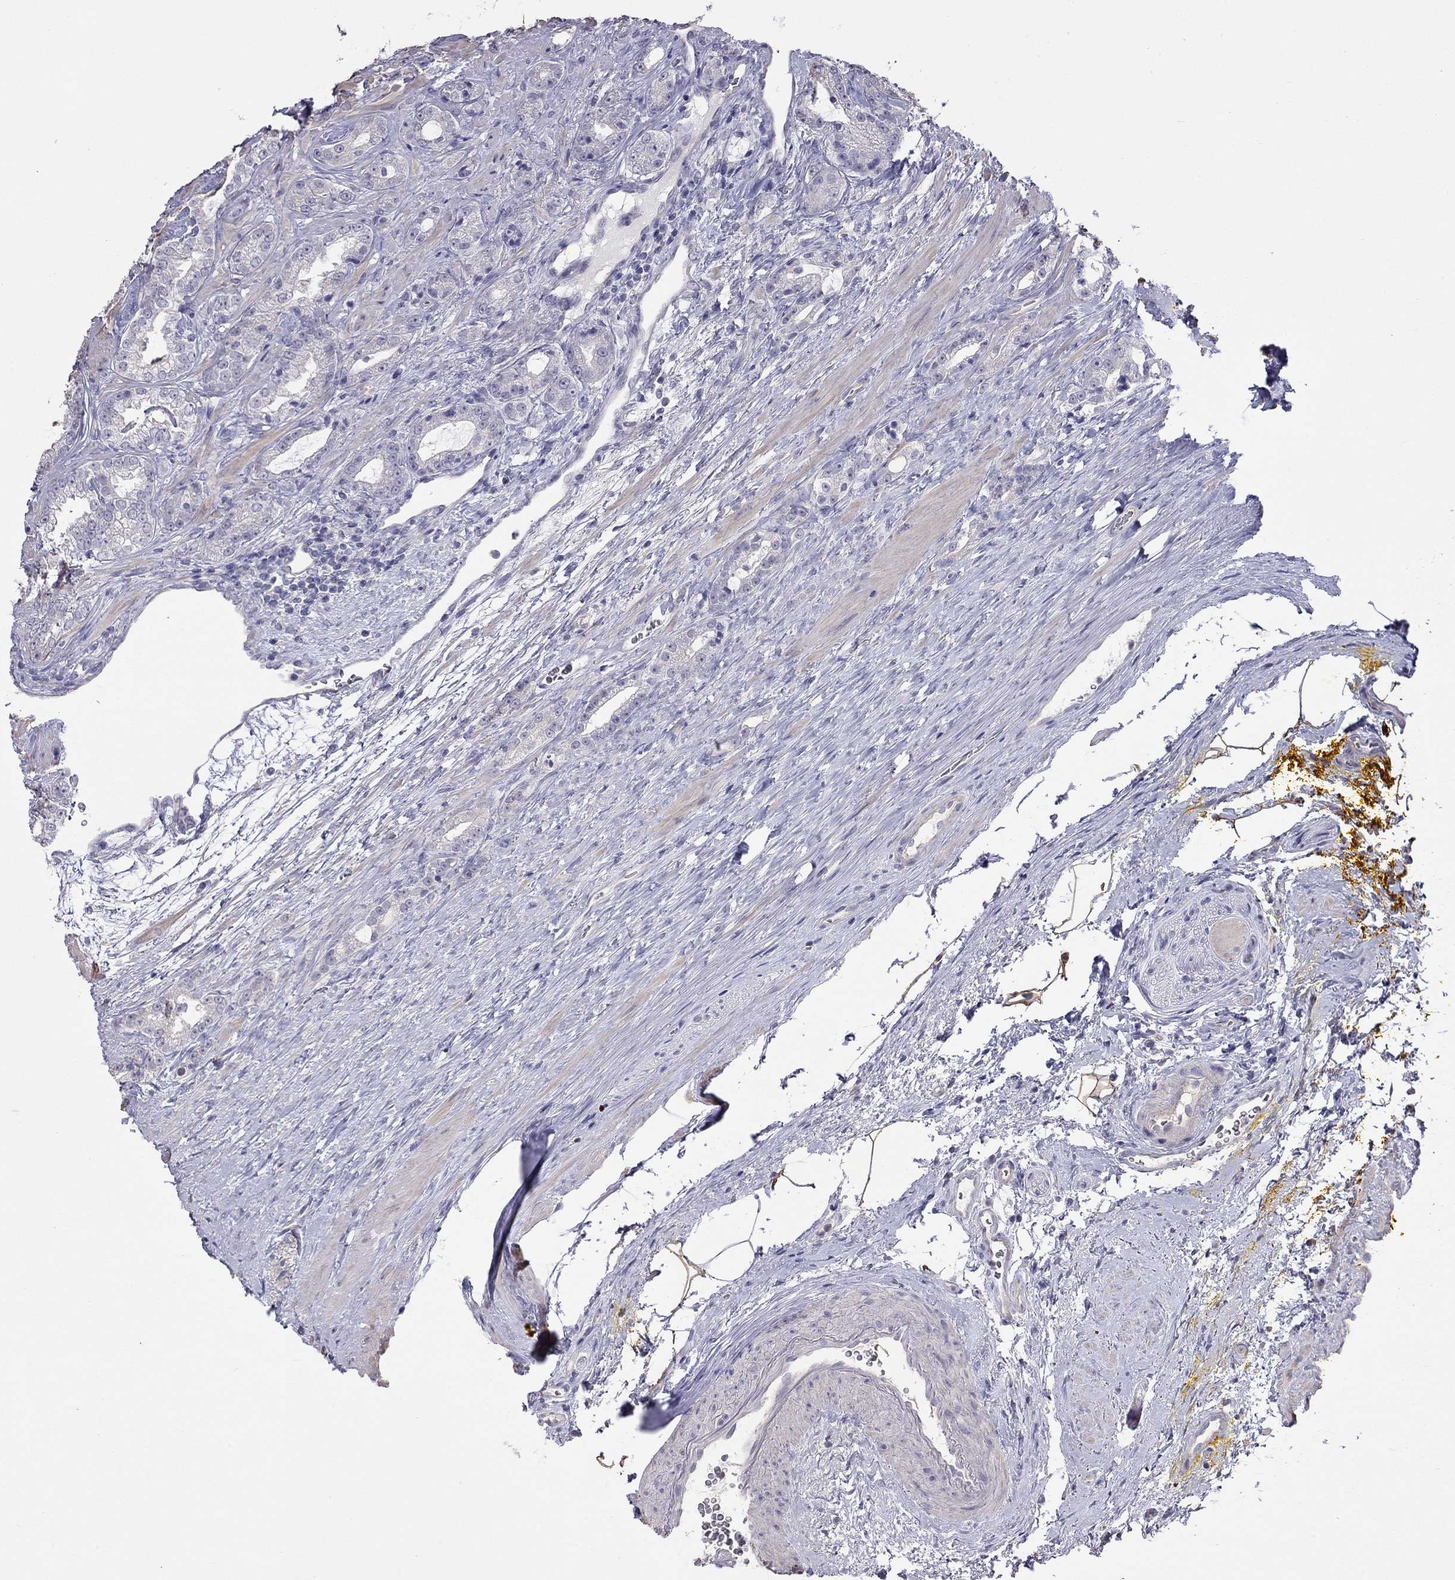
{"staining": {"intensity": "negative", "quantity": "none", "location": "none"}, "tissue": "prostate cancer", "cell_type": "Tumor cells", "image_type": "cancer", "snomed": [{"axis": "morphology", "description": "Adenocarcinoma, NOS"}, {"axis": "topography", "description": "Prostate"}], "caption": "Human prostate cancer (adenocarcinoma) stained for a protein using immunohistochemistry (IHC) displays no positivity in tumor cells.", "gene": "FEZ1", "patient": {"sex": "male", "age": 67}}